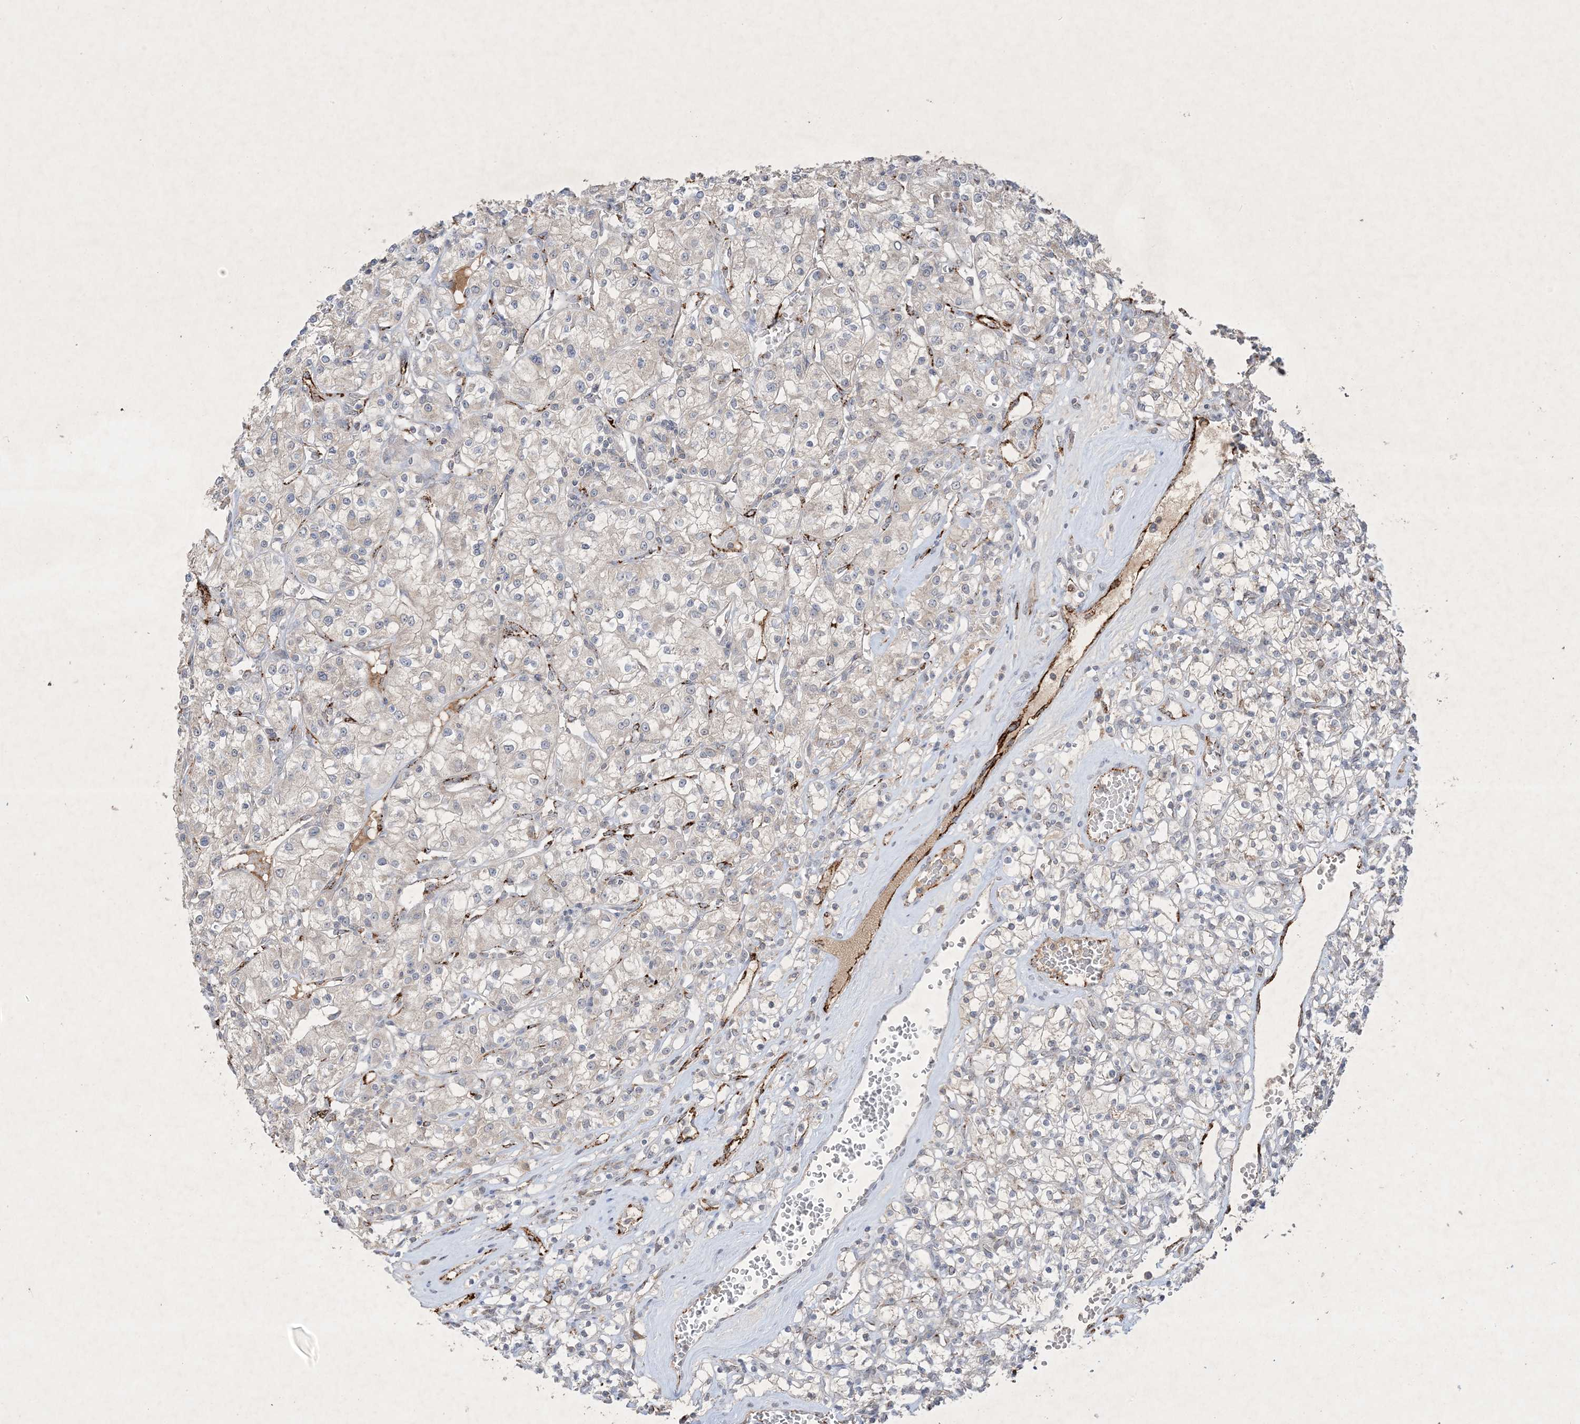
{"staining": {"intensity": "negative", "quantity": "none", "location": "none"}, "tissue": "renal cancer", "cell_type": "Tumor cells", "image_type": "cancer", "snomed": [{"axis": "morphology", "description": "Adenocarcinoma, NOS"}, {"axis": "topography", "description": "Kidney"}], "caption": "The immunohistochemistry micrograph has no significant positivity in tumor cells of renal adenocarcinoma tissue.", "gene": "PRSS36", "patient": {"sex": "female", "age": 59}}